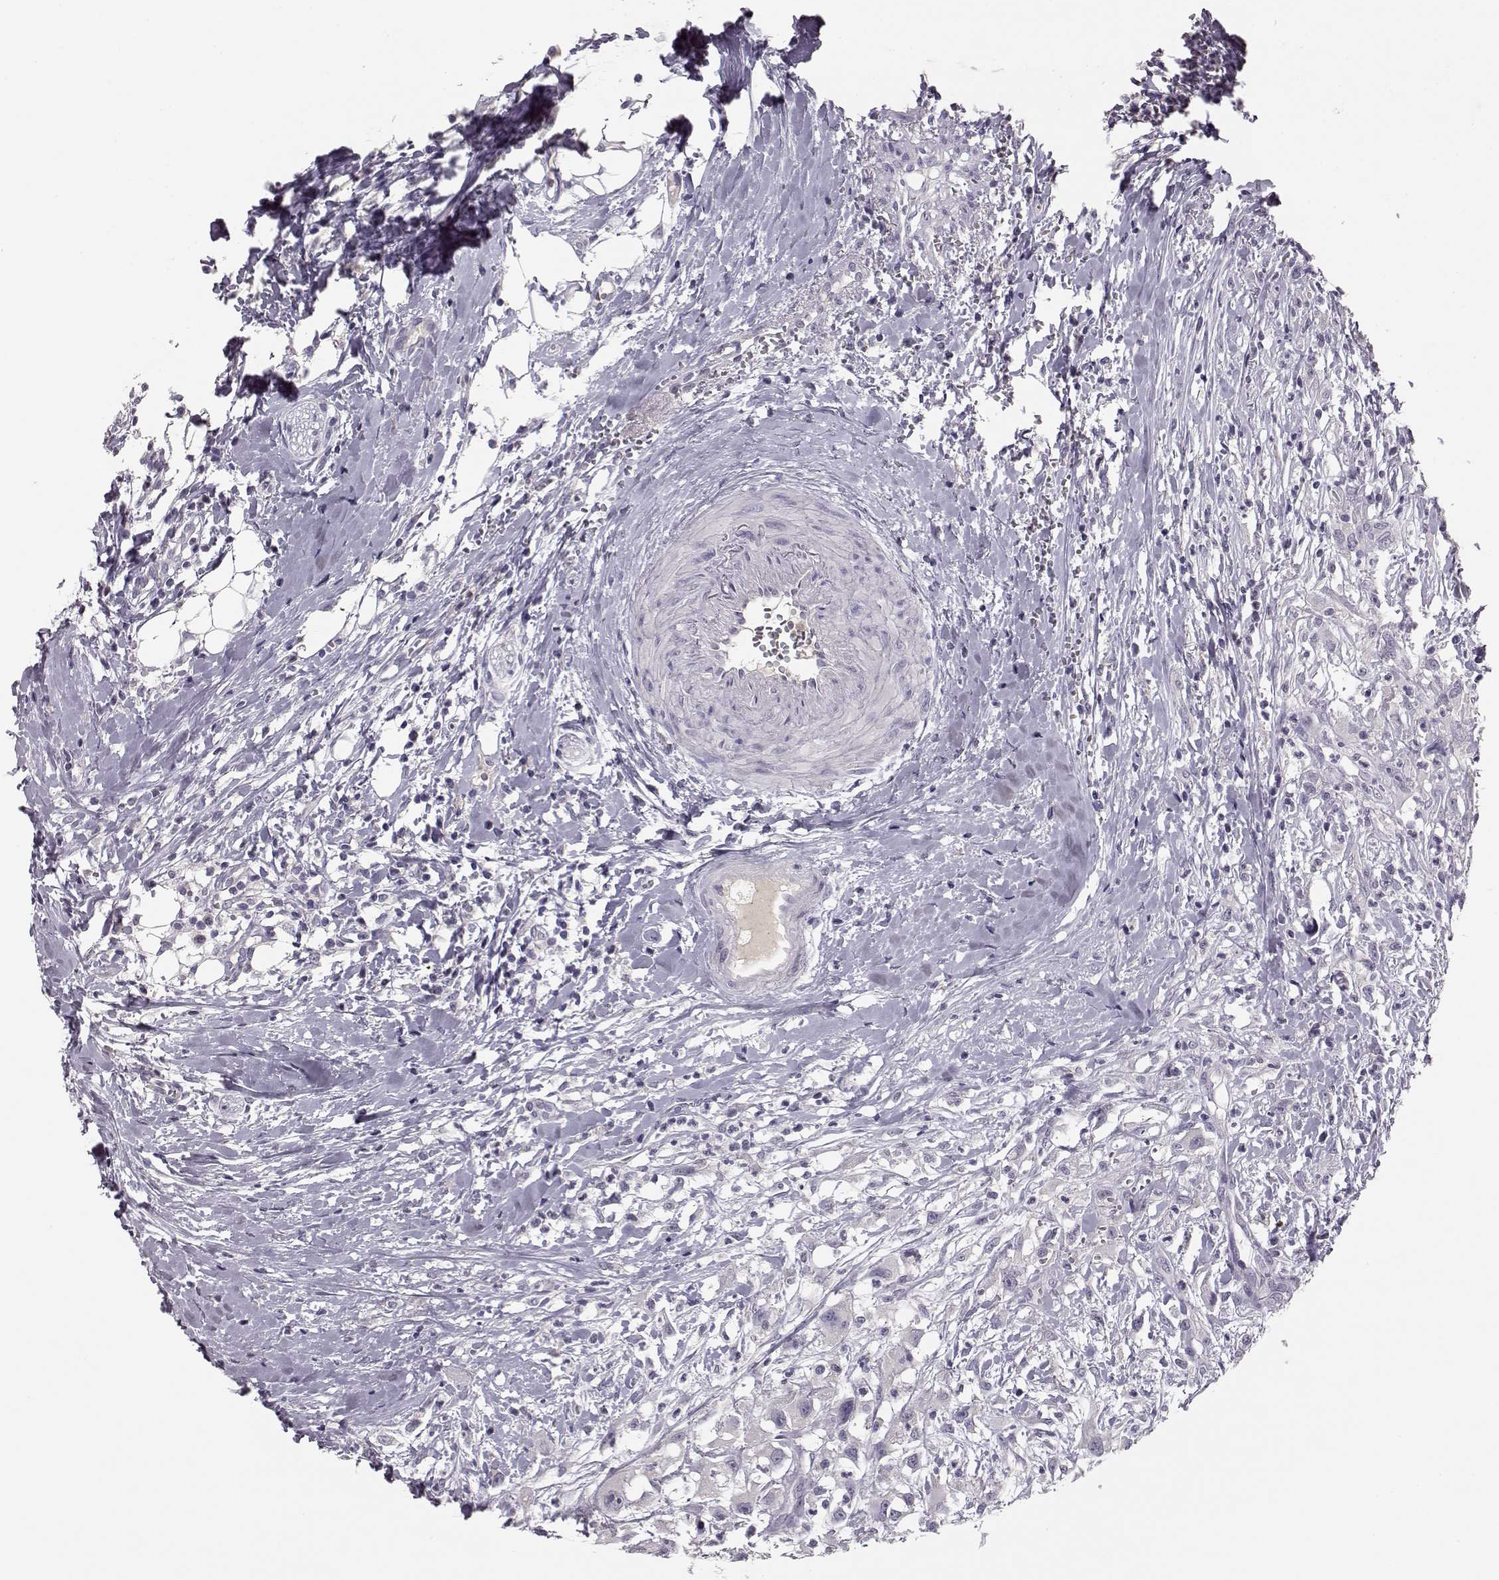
{"staining": {"intensity": "negative", "quantity": "none", "location": "none"}, "tissue": "head and neck cancer", "cell_type": "Tumor cells", "image_type": "cancer", "snomed": [{"axis": "morphology", "description": "Squamous cell carcinoma, NOS"}, {"axis": "morphology", "description": "Squamous cell carcinoma, metastatic, NOS"}, {"axis": "topography", "description": "Oral tissue"}, {"axis": "topography", "description": "Head-Neck"}], "caption": "Tumor cells are negative for protein expression in human head and neck metastatic squamous cell carcinoma. (DAB (3,3'-diaminobenzidine) IHC with hematoxylin counter stain).", "gene": "BFSP2", "patient": {"sex": "female", "age": 85}}